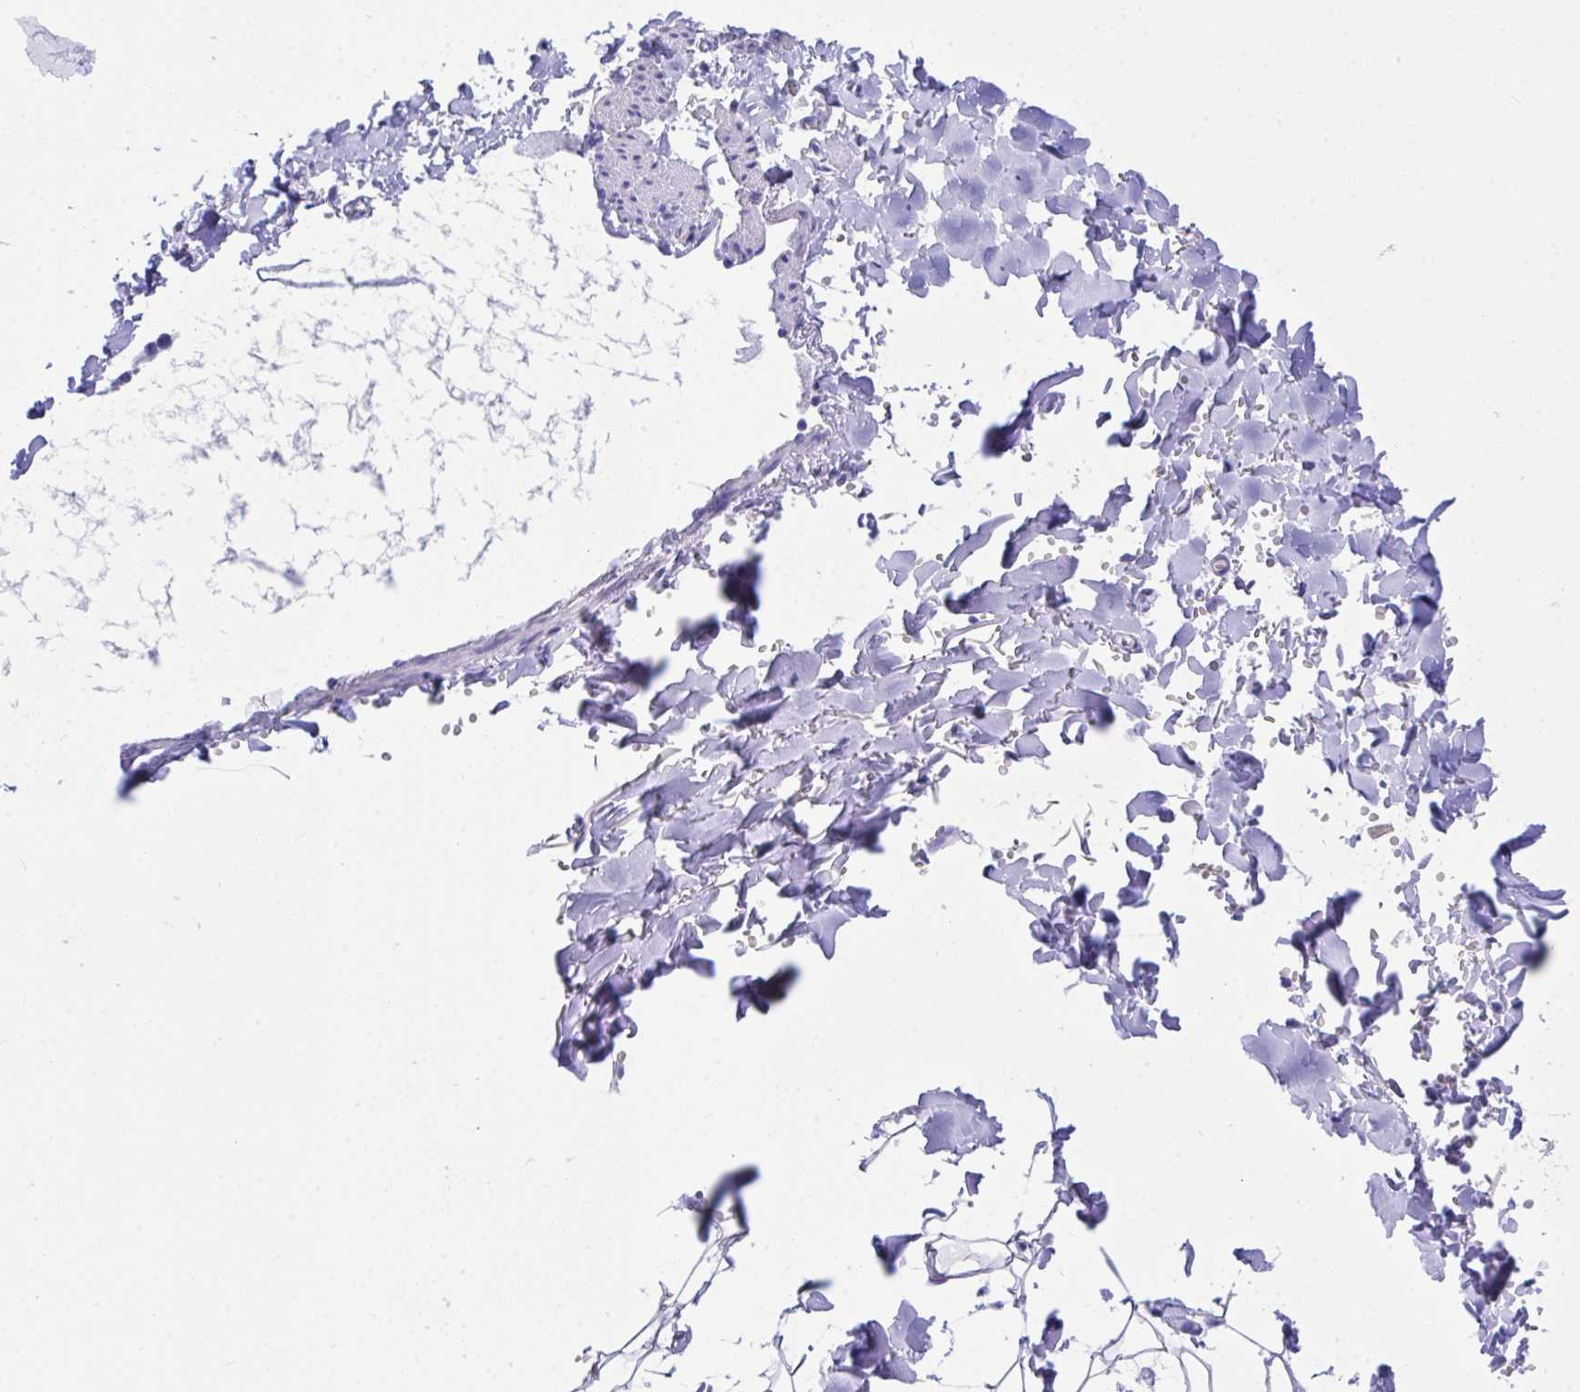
{"staining": {"intensity": "negative", "quantity": "none", "location": "none"}, "tissue": "adipose tissue", "cell_type": "Adipocytes", "image_type": "normal", "snomed": [{"axis": "morphology", "description": "Normal tissue, NOS"}, {"axis": "topography", "description": "Cartilage tissue"}, {"axis": "topography", "description": "Bronchus"}, {"axis": "topography", "description": "Peripheral nerve tissue"}], "caption": "Immunohistochemistry image of unremarkable human adipose tissue stained for a protein (brown), which displays no expression in adipocytes.", "gene": "BEST4", "patient": {"sex": "female", "age": 59}}